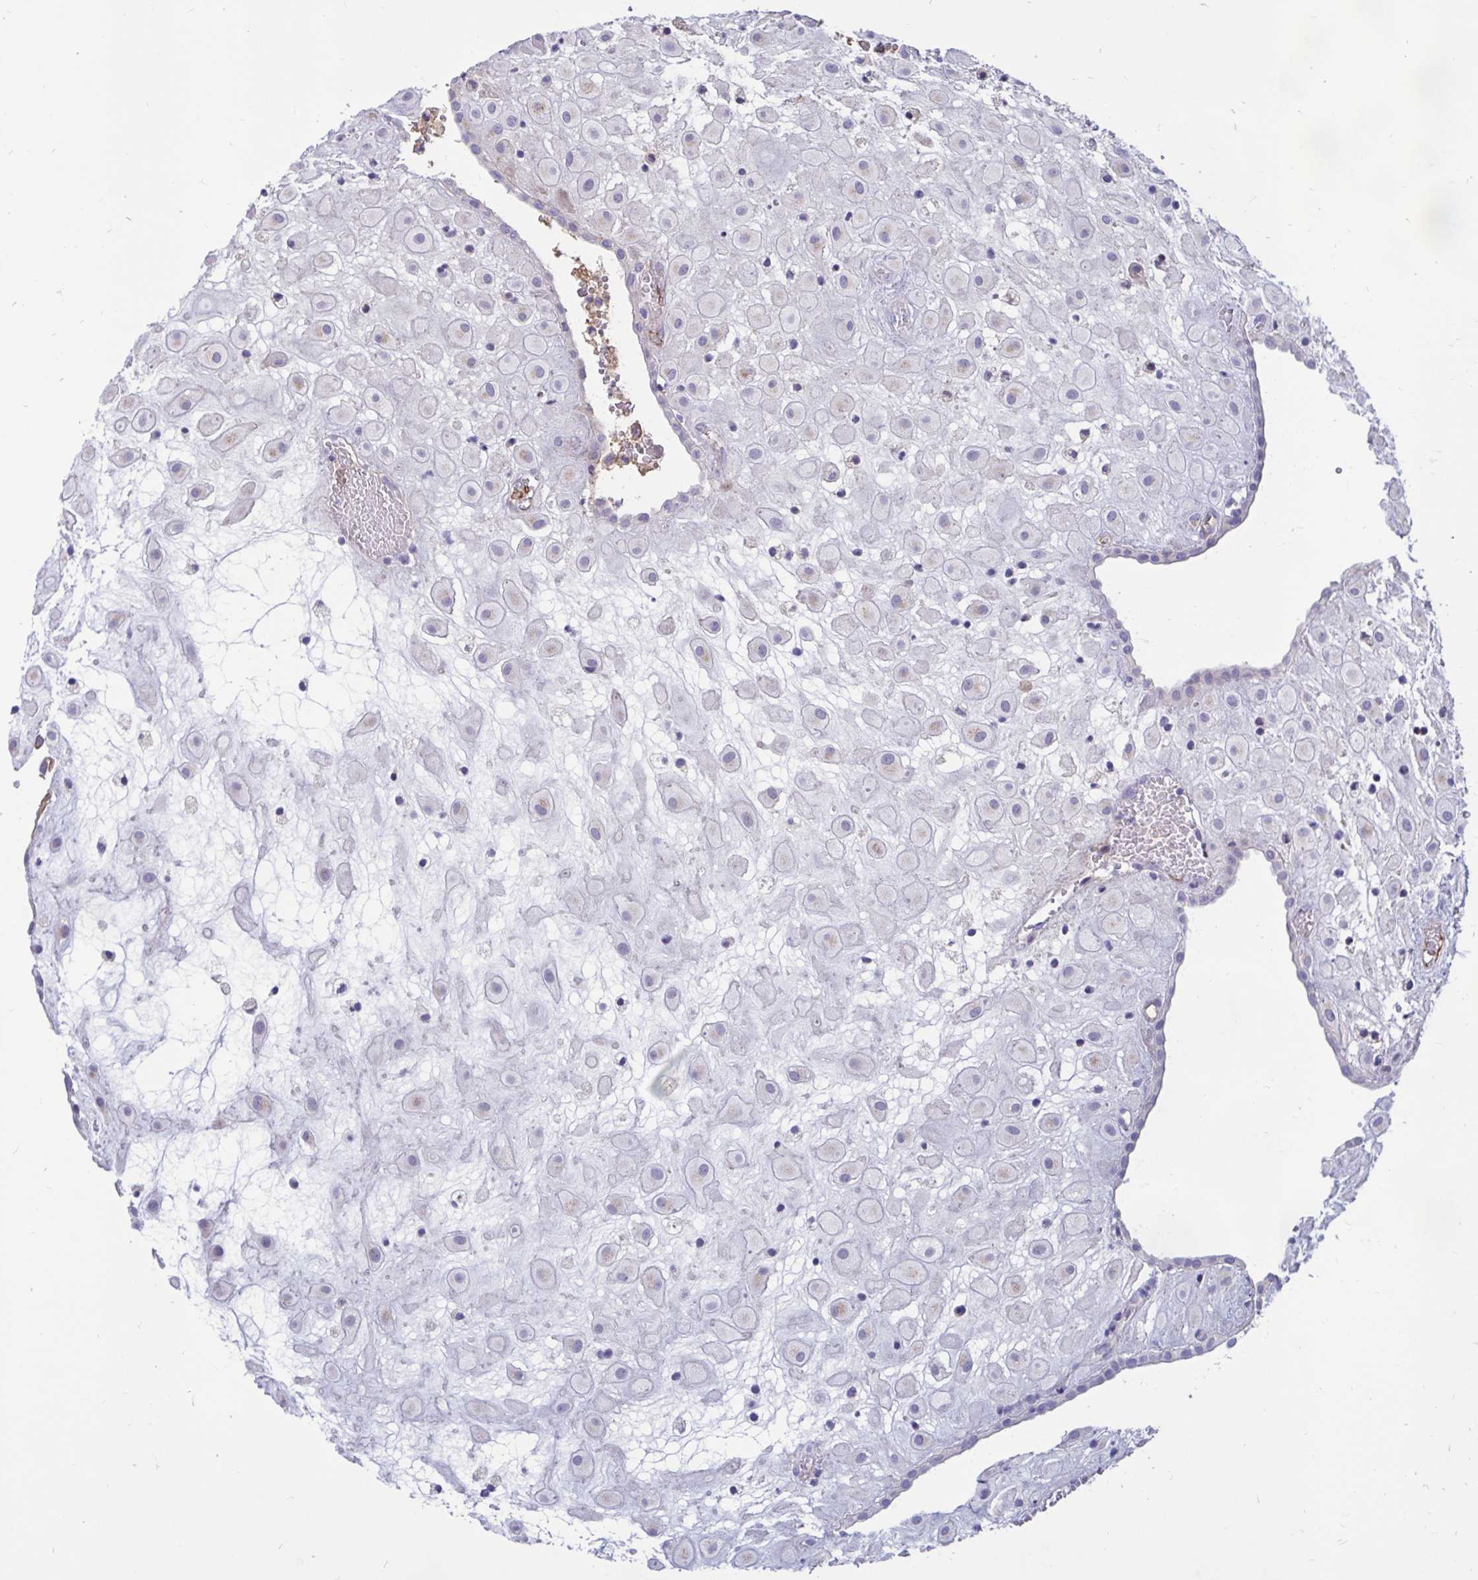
{"staining": {"intensity": "negative", "quantity": "none", "location": "none"}, "tissue": "placenta", "cell_type": "Decidual cells", "image_type": "normal", "snomed": [{"axis": "morphology", "description": "Normal tissue, NOS"}, {"axis": "topography", "description": "Placenta"}], "caption": "IHC of normal human placenta displays no staining in decidual cells.", "gene": "FAM219B", "patient": {"sex": "female", "age": 24}}